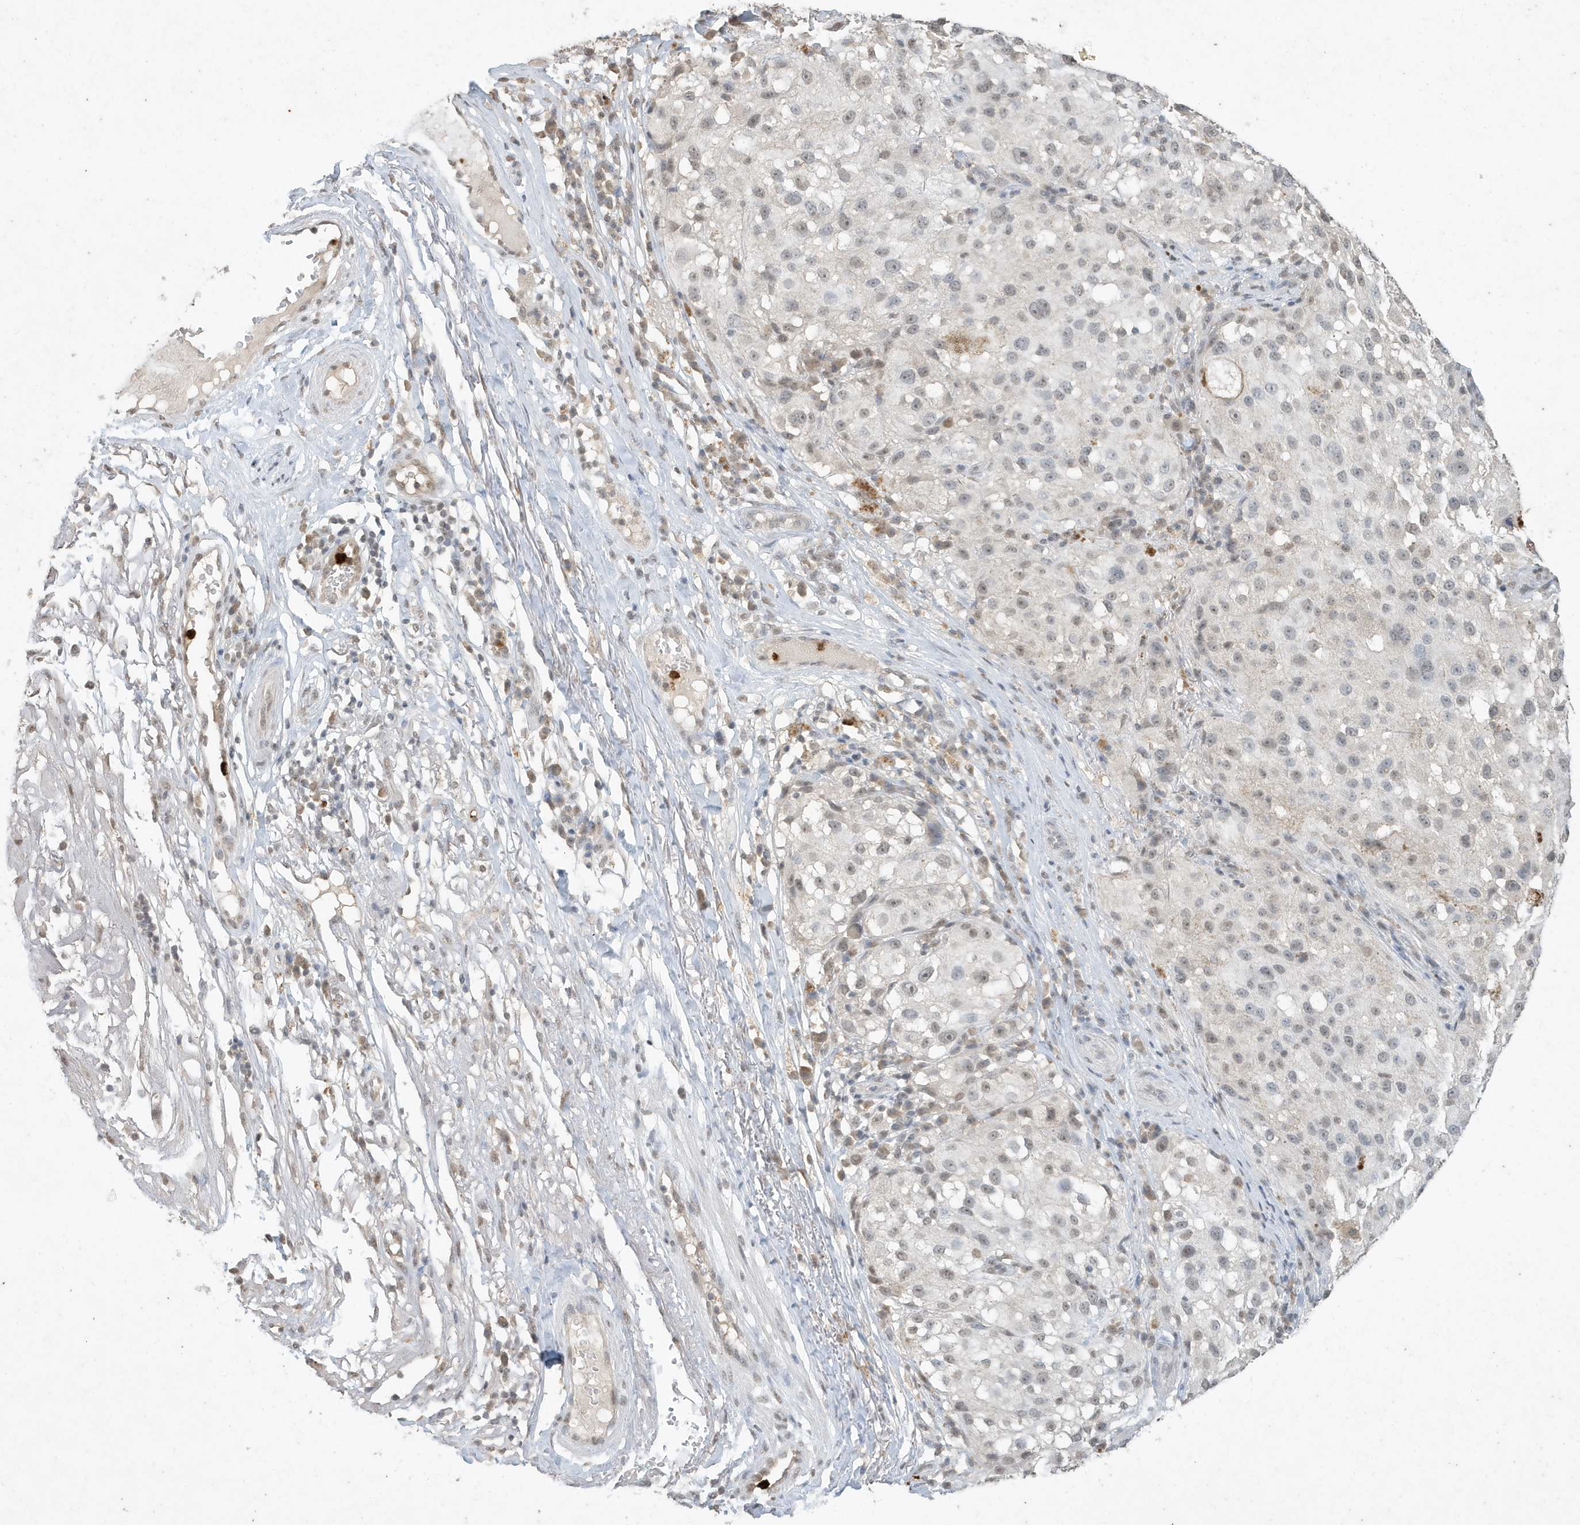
{"staining": {"intensity": "negative", "quantity": "none", "location": "none"}, "tissue": "melanoma", "cell_type": "Tumor cells", "image_type": "cancer", "snomed": [{"axis": "morphology", "description": "Necrosis, NOS"}, {"axis": "morphology", "description": "Malignant melanoma, NOS"}, {"axis": "topography", "description": "Skin"}], "caption": "IHC of human melanoma displays no staining in tumor cells.", "gene": "DEFA1", "patient": {"sex": "female", "age": 87}}